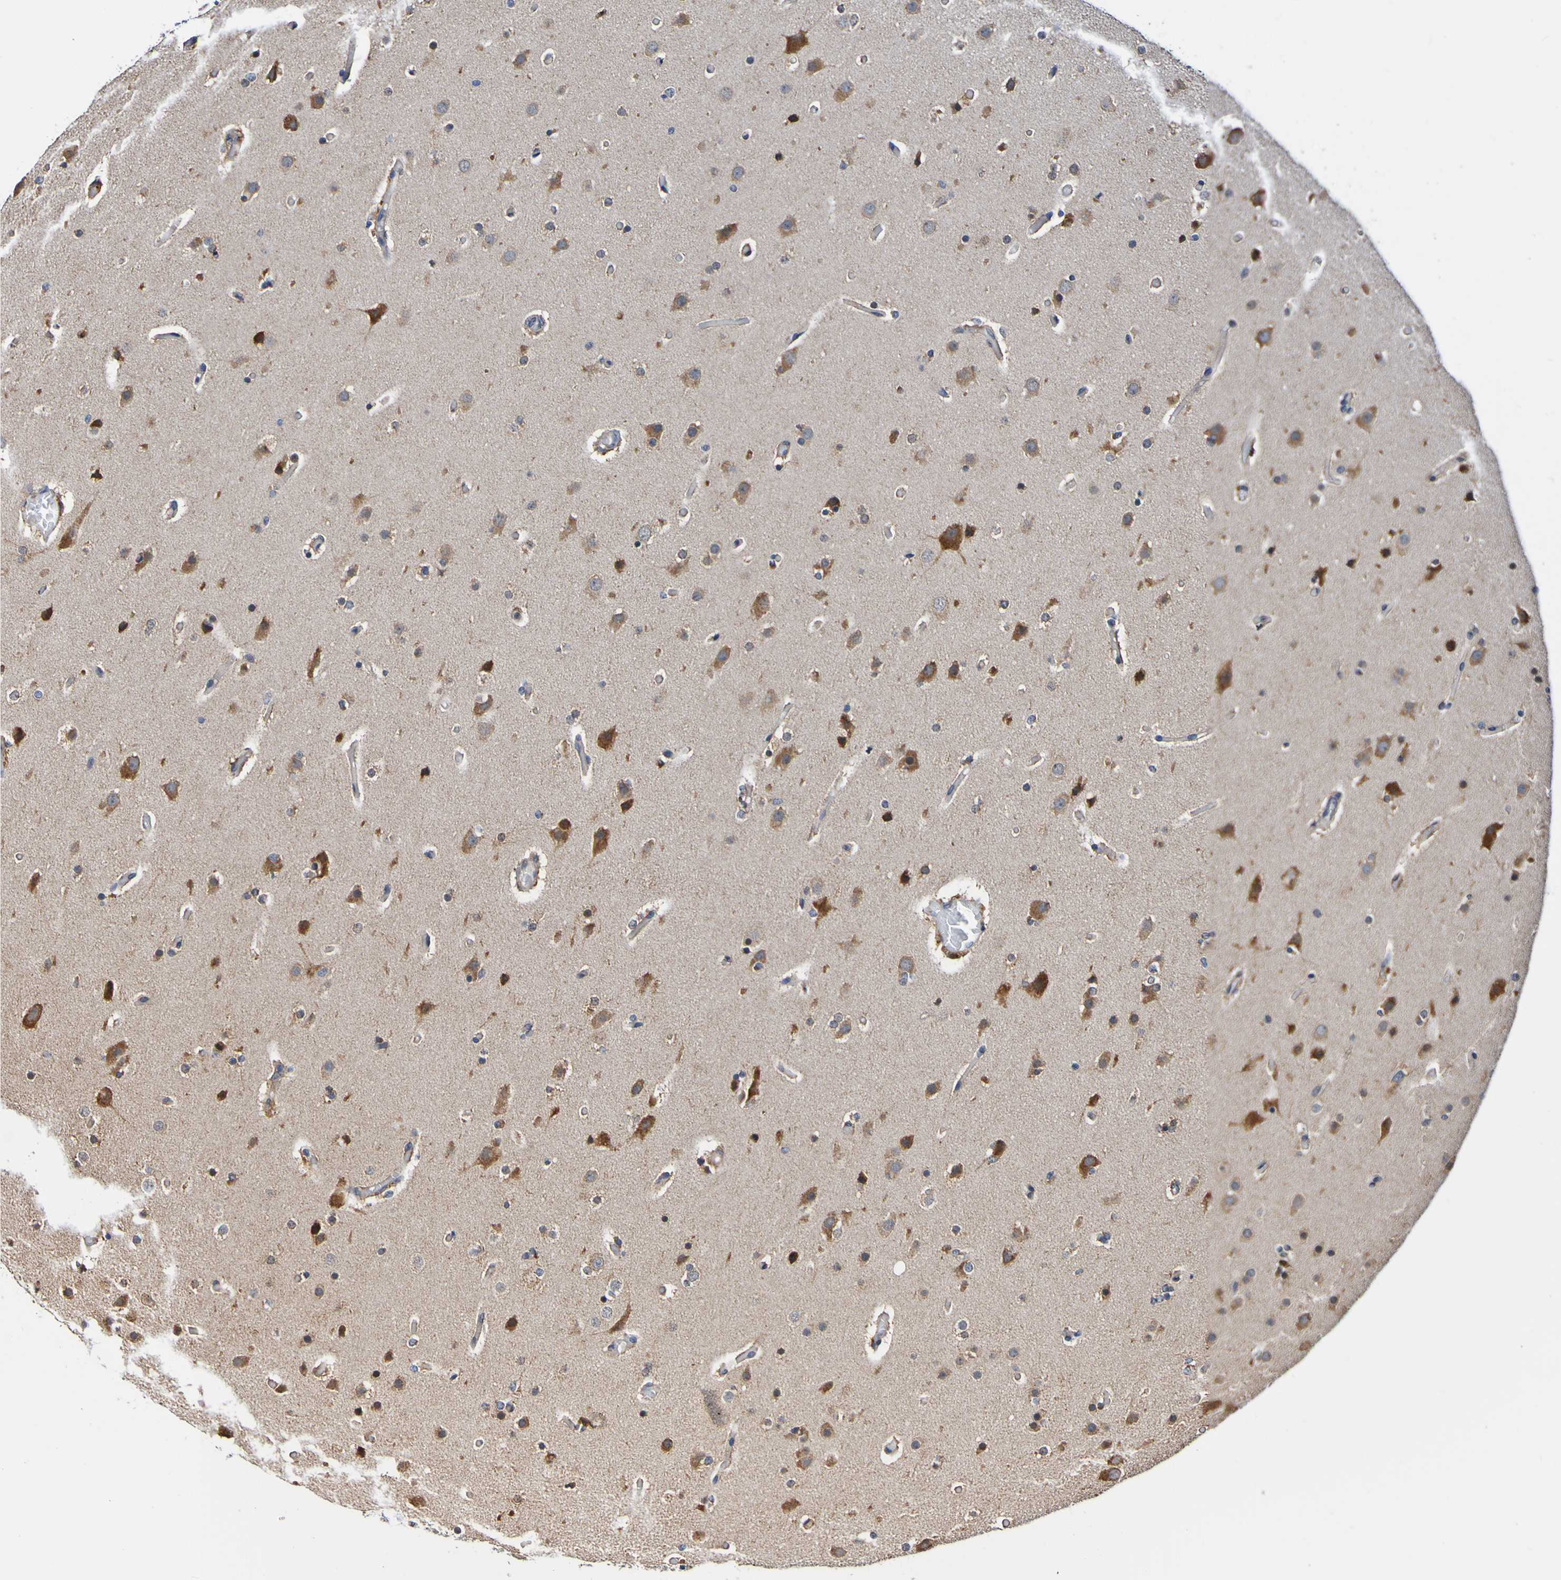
{"staining": {"intensity": "moderate", "quantity": "25%-75%", "location": "cytoplasmic/membranous"}, "tissue": "glioma", "cell_type": "Tumor cells", "image_type": "cancer", "snomed": [{"axis": "morphology", "description": "Glioma, malignant, High grade"}, {"axis": "topography", "description": "Cerebral cortex"}], "caption": "Moderate cytoplasmic/membranous expression is seen in about 25%-75% of tumor cells in malignant glioma (high-grade).", "gene": "AXIN1", "patient": {"sex": "female", "age": 36}}